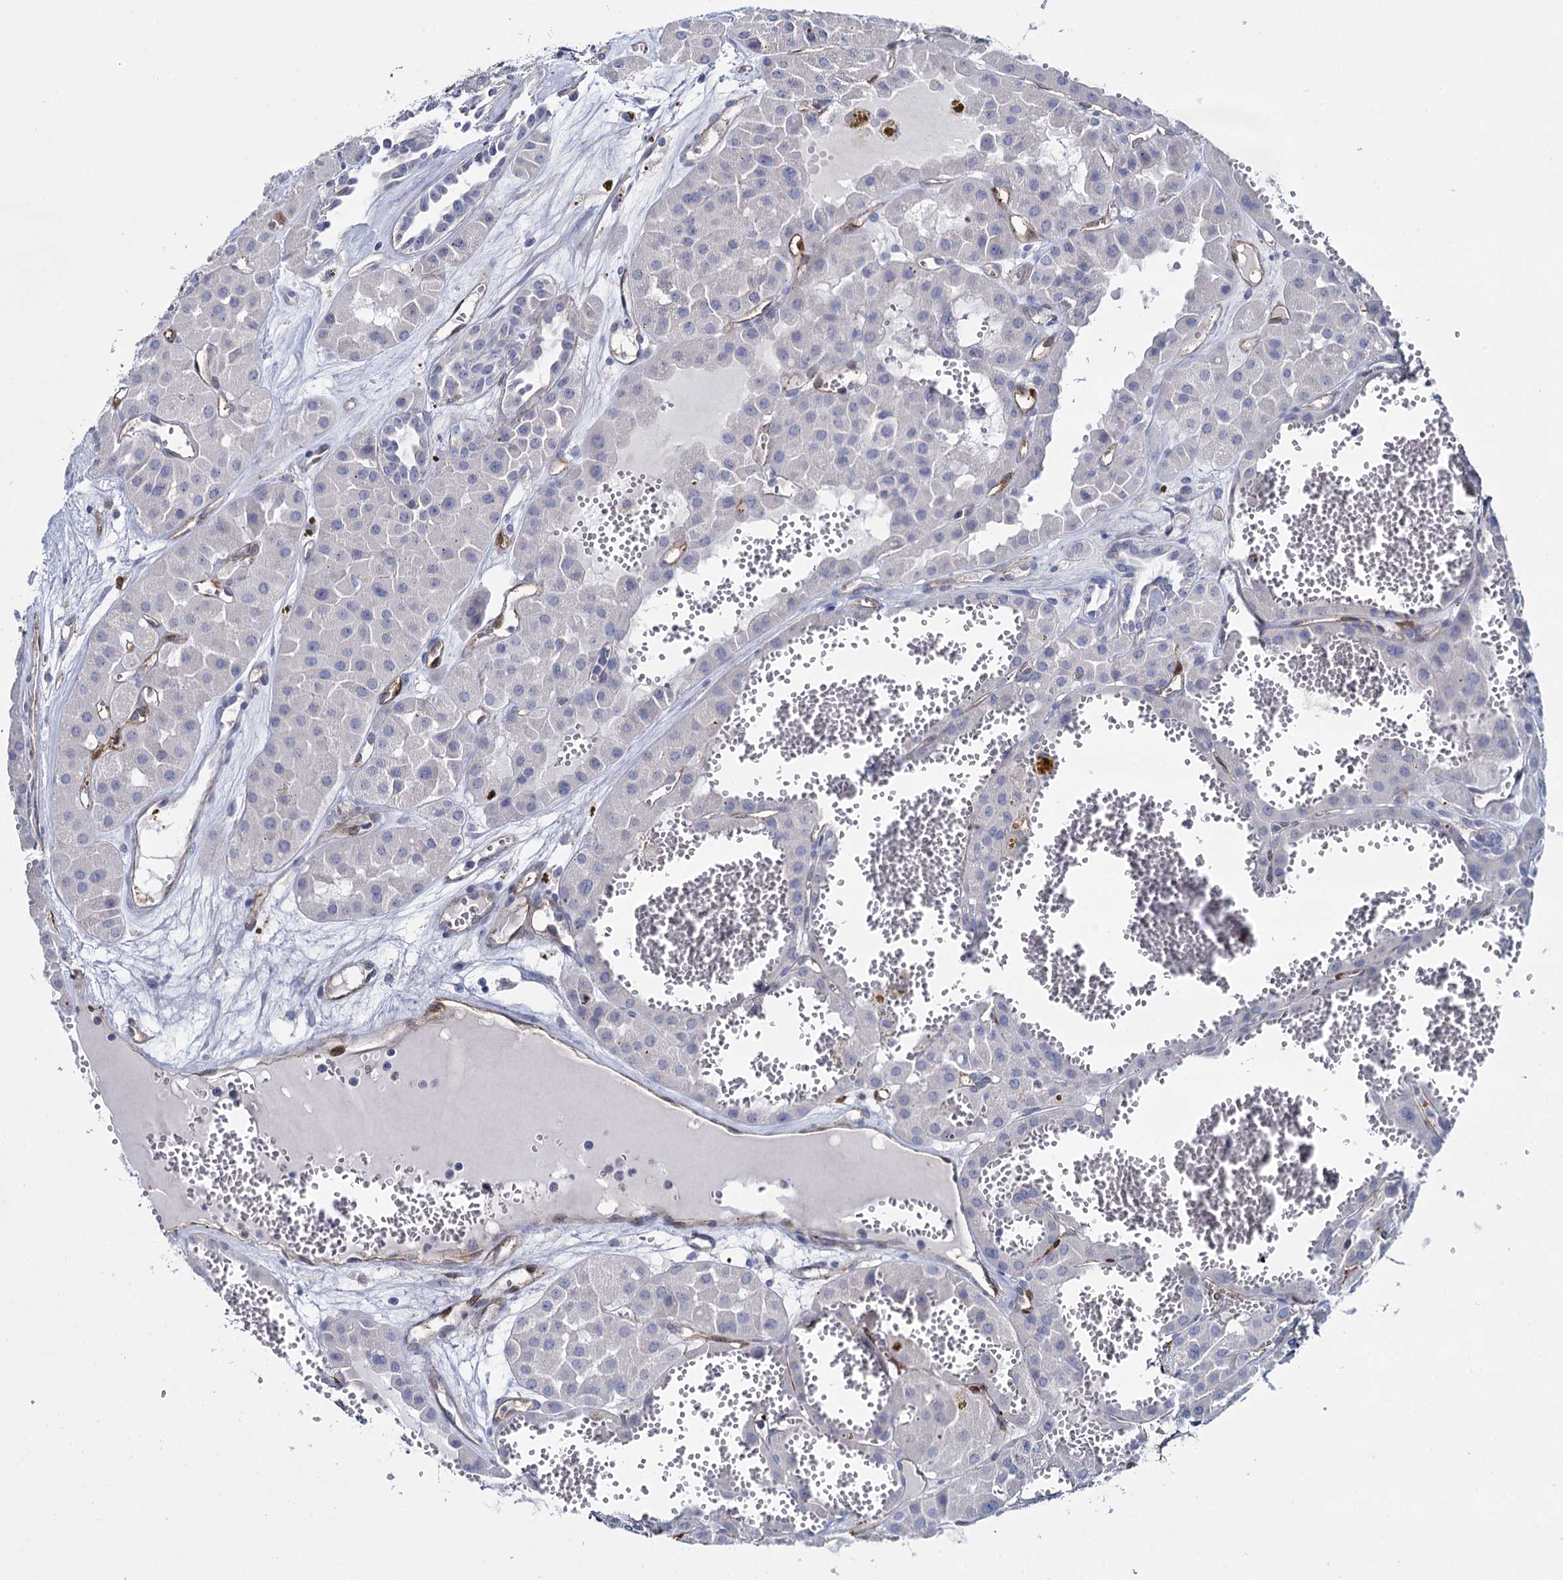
{"staining": {"intensity": "negative", "quantity": "none", "location": "none"}, "tissue": "renal cancer", "cell_type": "Tumor cells", "image_type": "cancer", "snomed": [{"axis": "morphology", "description": "Carcinoma, NOS"}, {"axis": "topography", "description": "Kidney"}], "caption": "DAB immunohistochemical staining of human carcinoma (renal) displays no significant staining in tumor cells. The staining was performed using DAB (3,3'-diaminobenzidine) to visualize the protein expression in brown, while the nuclei were stained in blue with hematoxylin (Magnification: 20x).", "gene": "SNCG", "patient": {"sex": "female", "age": 75}}